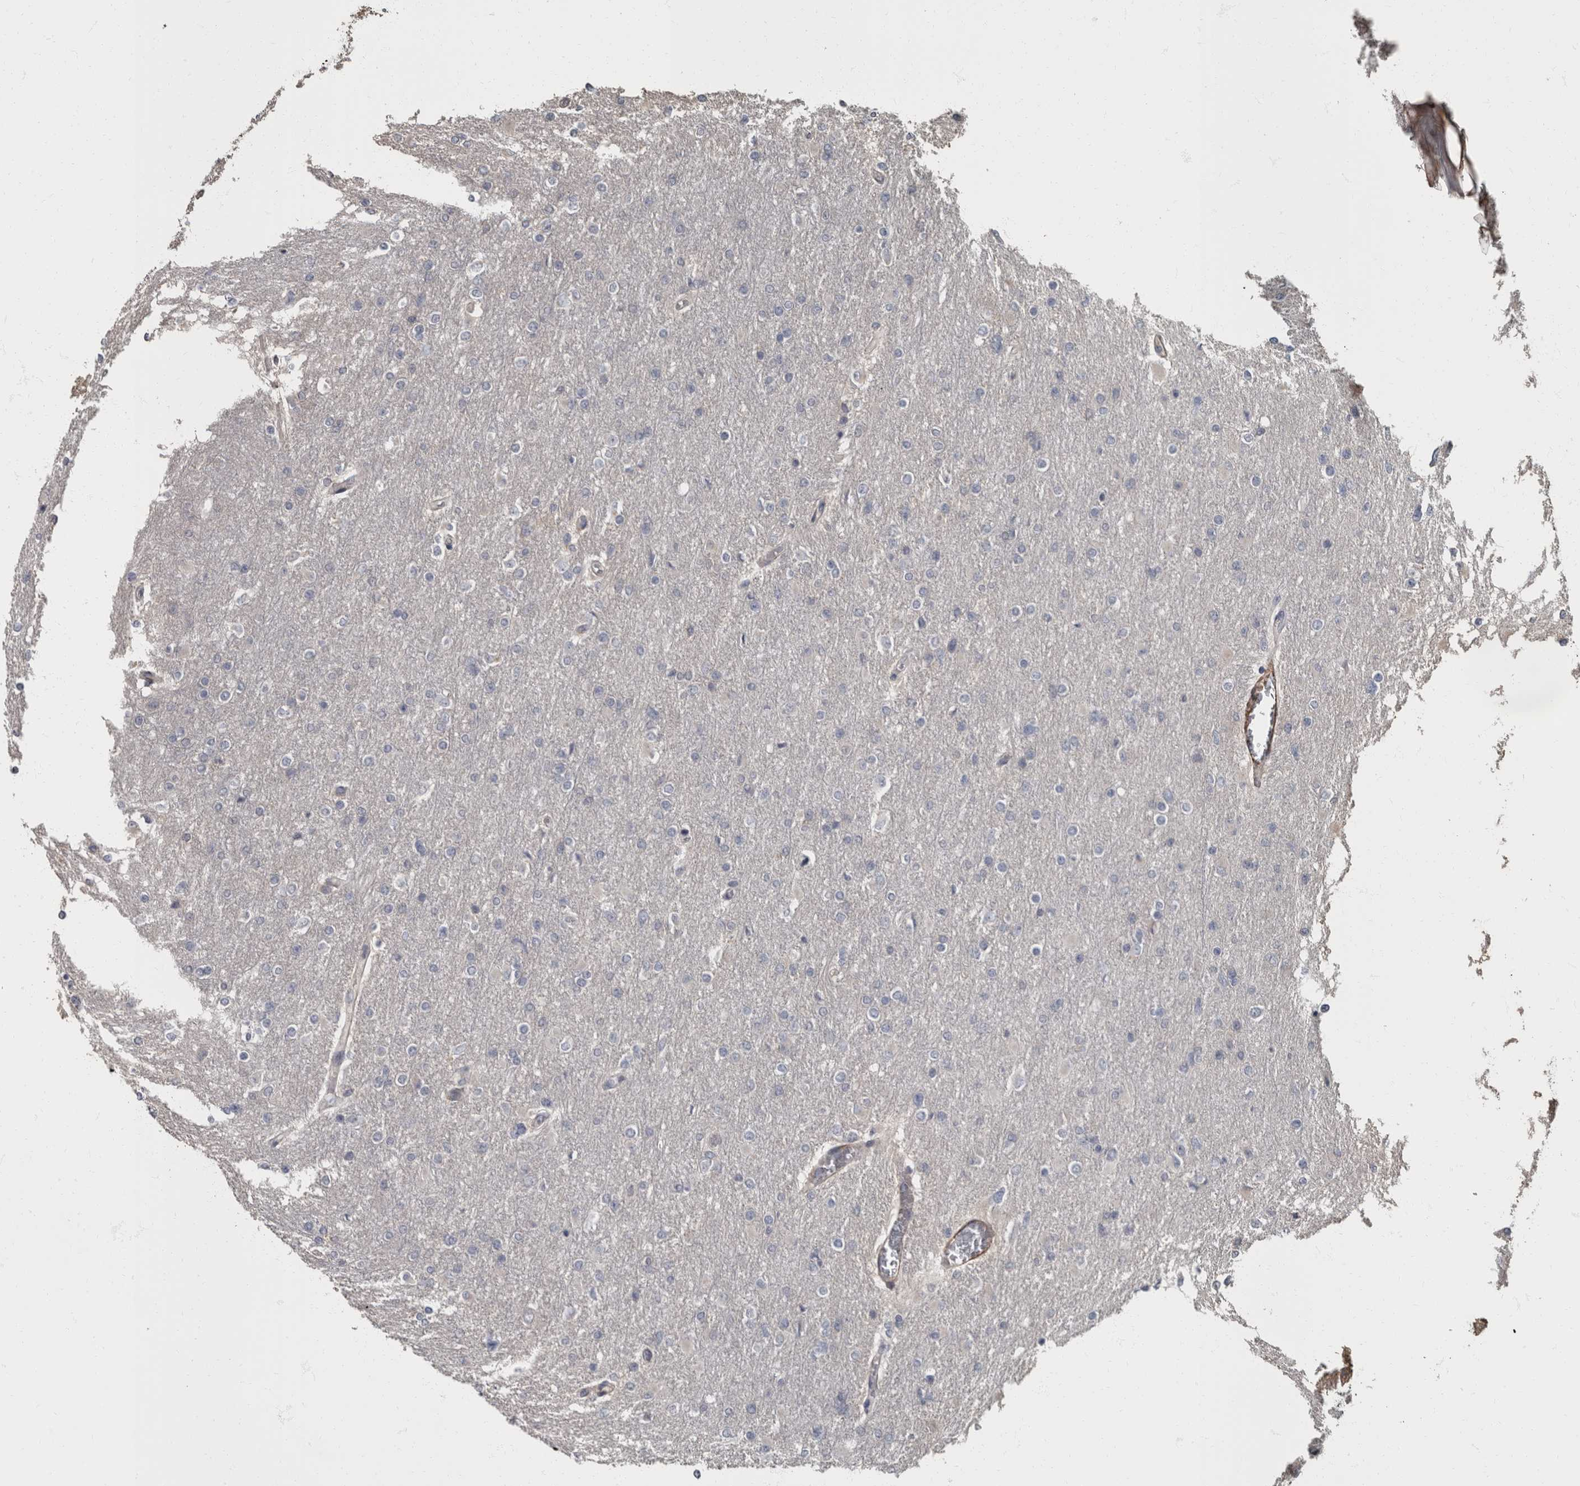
{"staining": {"intensity": "negative", "quantity": "none", "location": "none"}, "tissue": "glioma", "cell_type": "Tumor cells", "image_type": "cancer", "snomed": [{"axis": "morphology", "description": "Glioma, malignant, High grade"}, {"axis": "topography", "description": "Cerebral cortex"}], "caption": "Immunohistochemical staining of human malignant glioma (high-grade) displays no significant positivity in tumor cells. (Brightfield microscopy of DAB (3,3'-diaminobenzidine) IHC at high magnification).", "gene": "MASTL", "patient": {"sex": "female", "age": 36}}